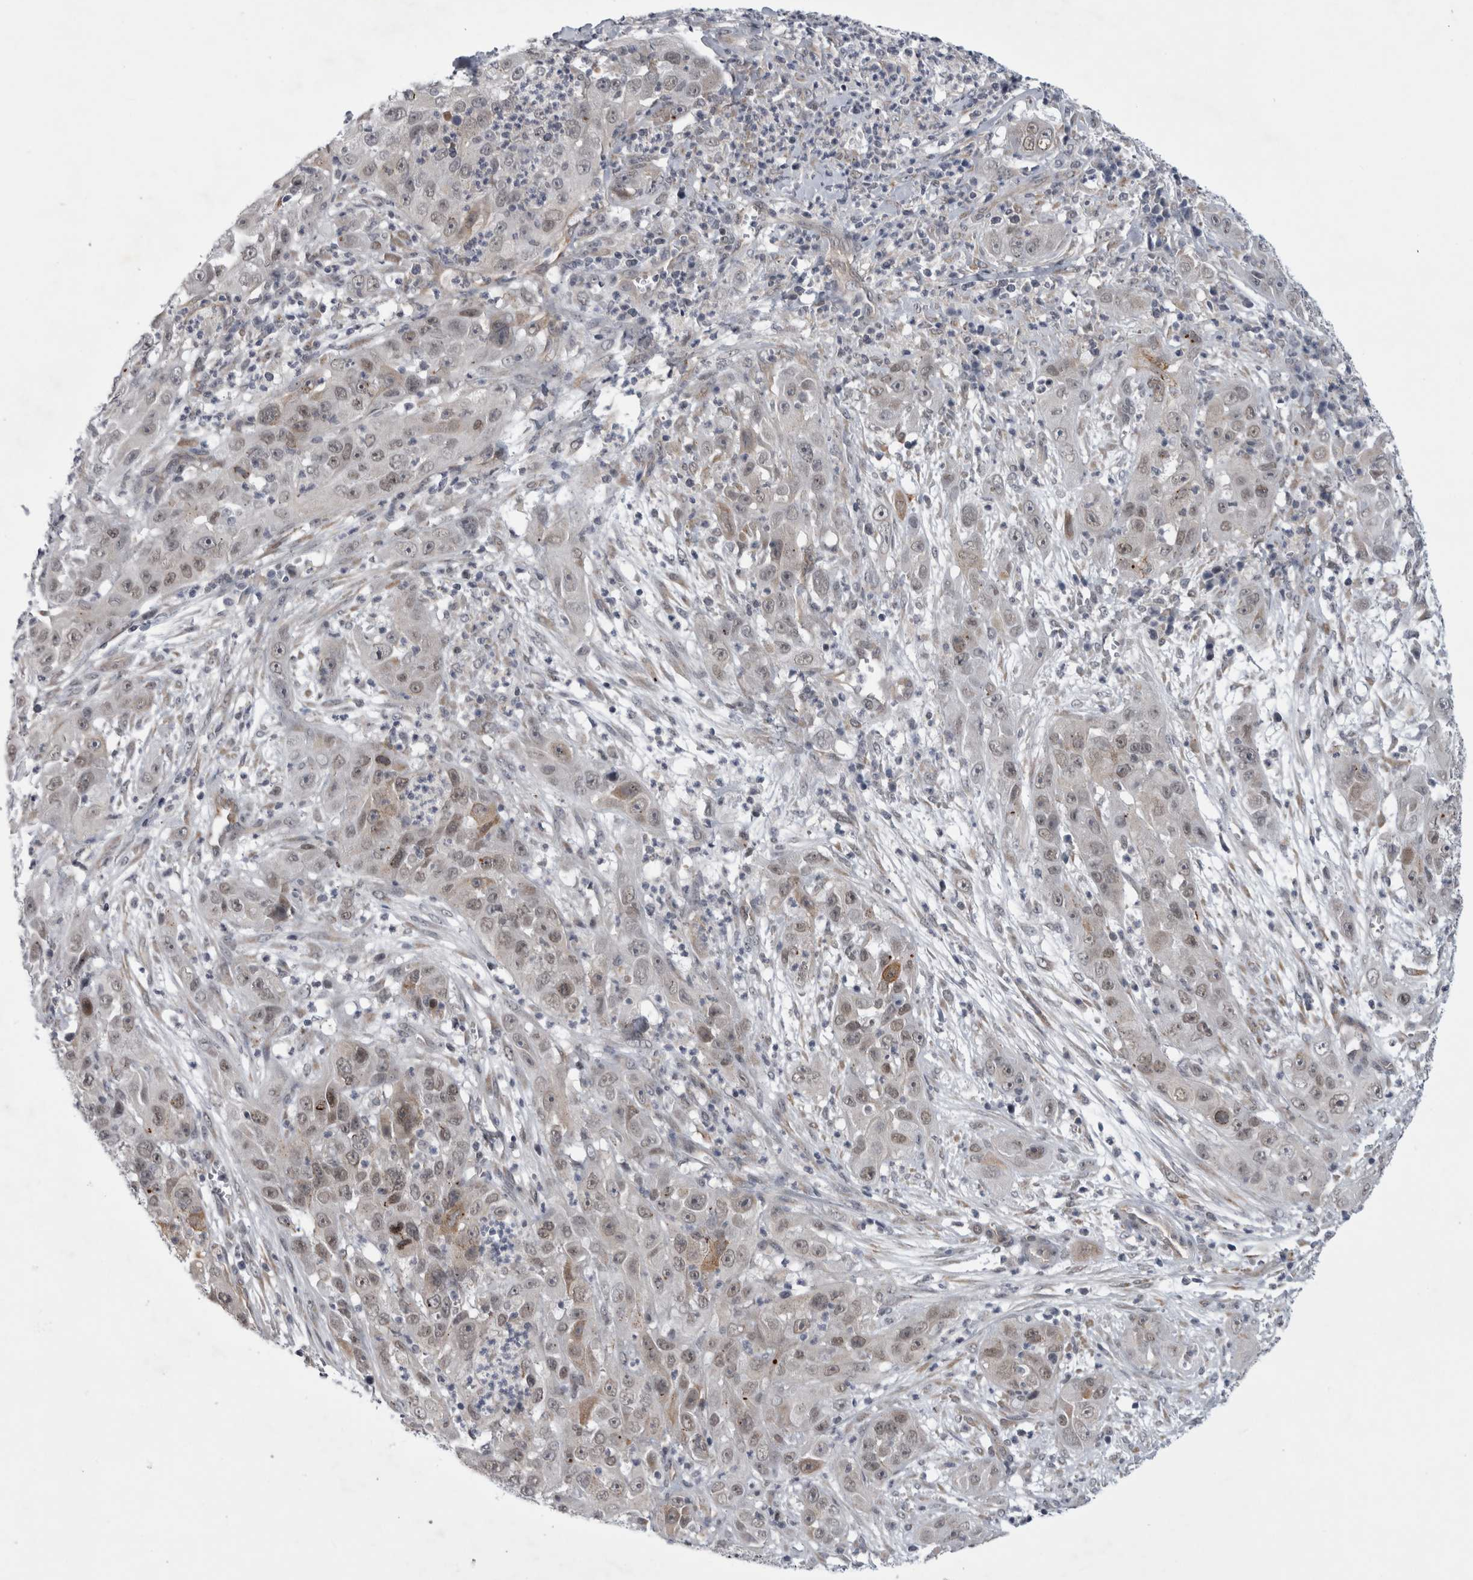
{"staining": {"intensity": "weak", "quantity": "25%-75%", "location": "nuclear"}, "tissue": "cervical cancer", "cell_type": "Tumor cells", "image_type": "cancer", "snomed": [{"axis": "morphology", "description": "Squamous cell carcinoma, NOS"}, {"axis": "topography", "description": "Cervix"}], "caption": "This histopathology image reveals IHC staining of cervical cancer (squamous cell carcinoma), with low weak nuclear staining in about 25%-75% of tumor cells.", "gene": "PARP11", "patient": {"sex": "female", "age": 32}}